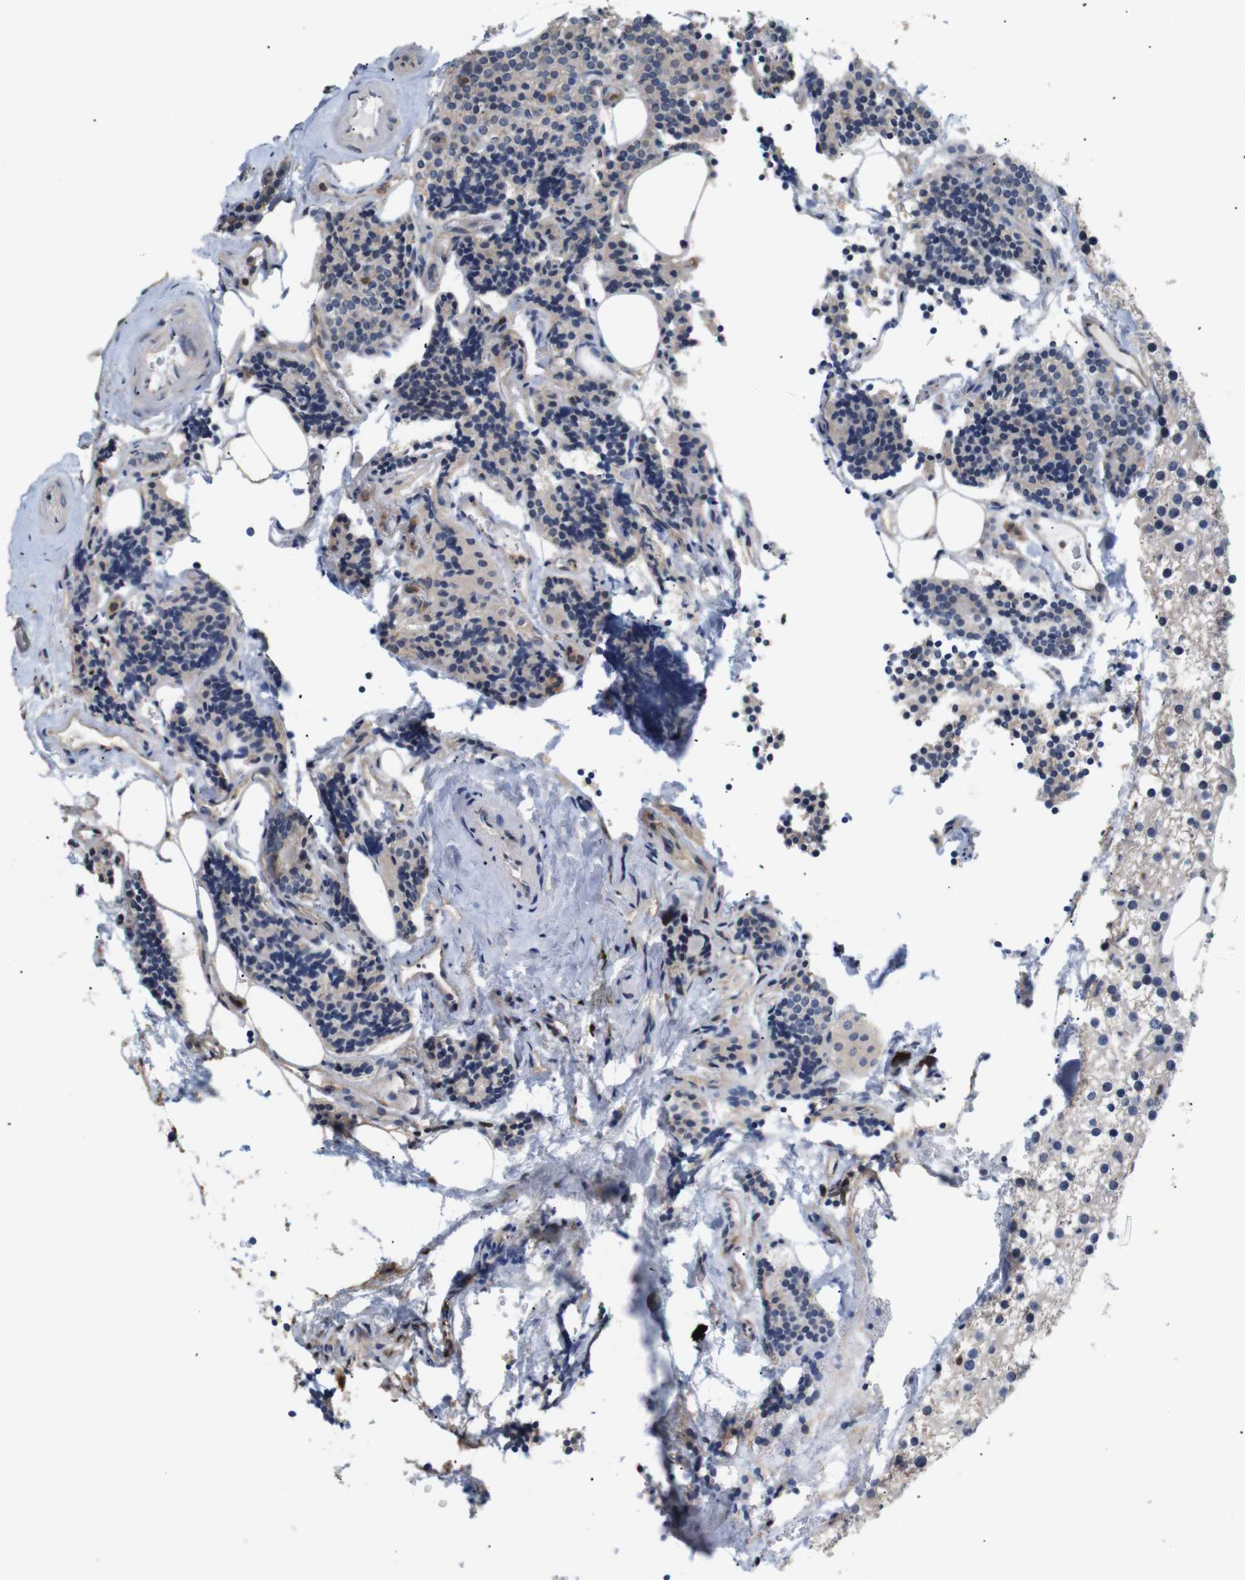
{"staining": {"intensity": "weak", "quantity": "<25%", "location": "cytoplasmic/membranous"}, "tissue": "parathyroid gland", "cell_type": "Glandular cells", "image_type": "normal", "snomed": [{"axis": "morphology", "description": "Normal tissue, NOS"}, {"axis": "morphology", "description": "Adenoma, NOS"}, {"axis": "topography", "description": "Parathyroid gland"}], "caption": "Parathyroid gland was stained to show a protein in brown. There is no significant expression in glandular cells.", "gene": "BRWD3", "patient": {"sex": "female", "age": 70}}